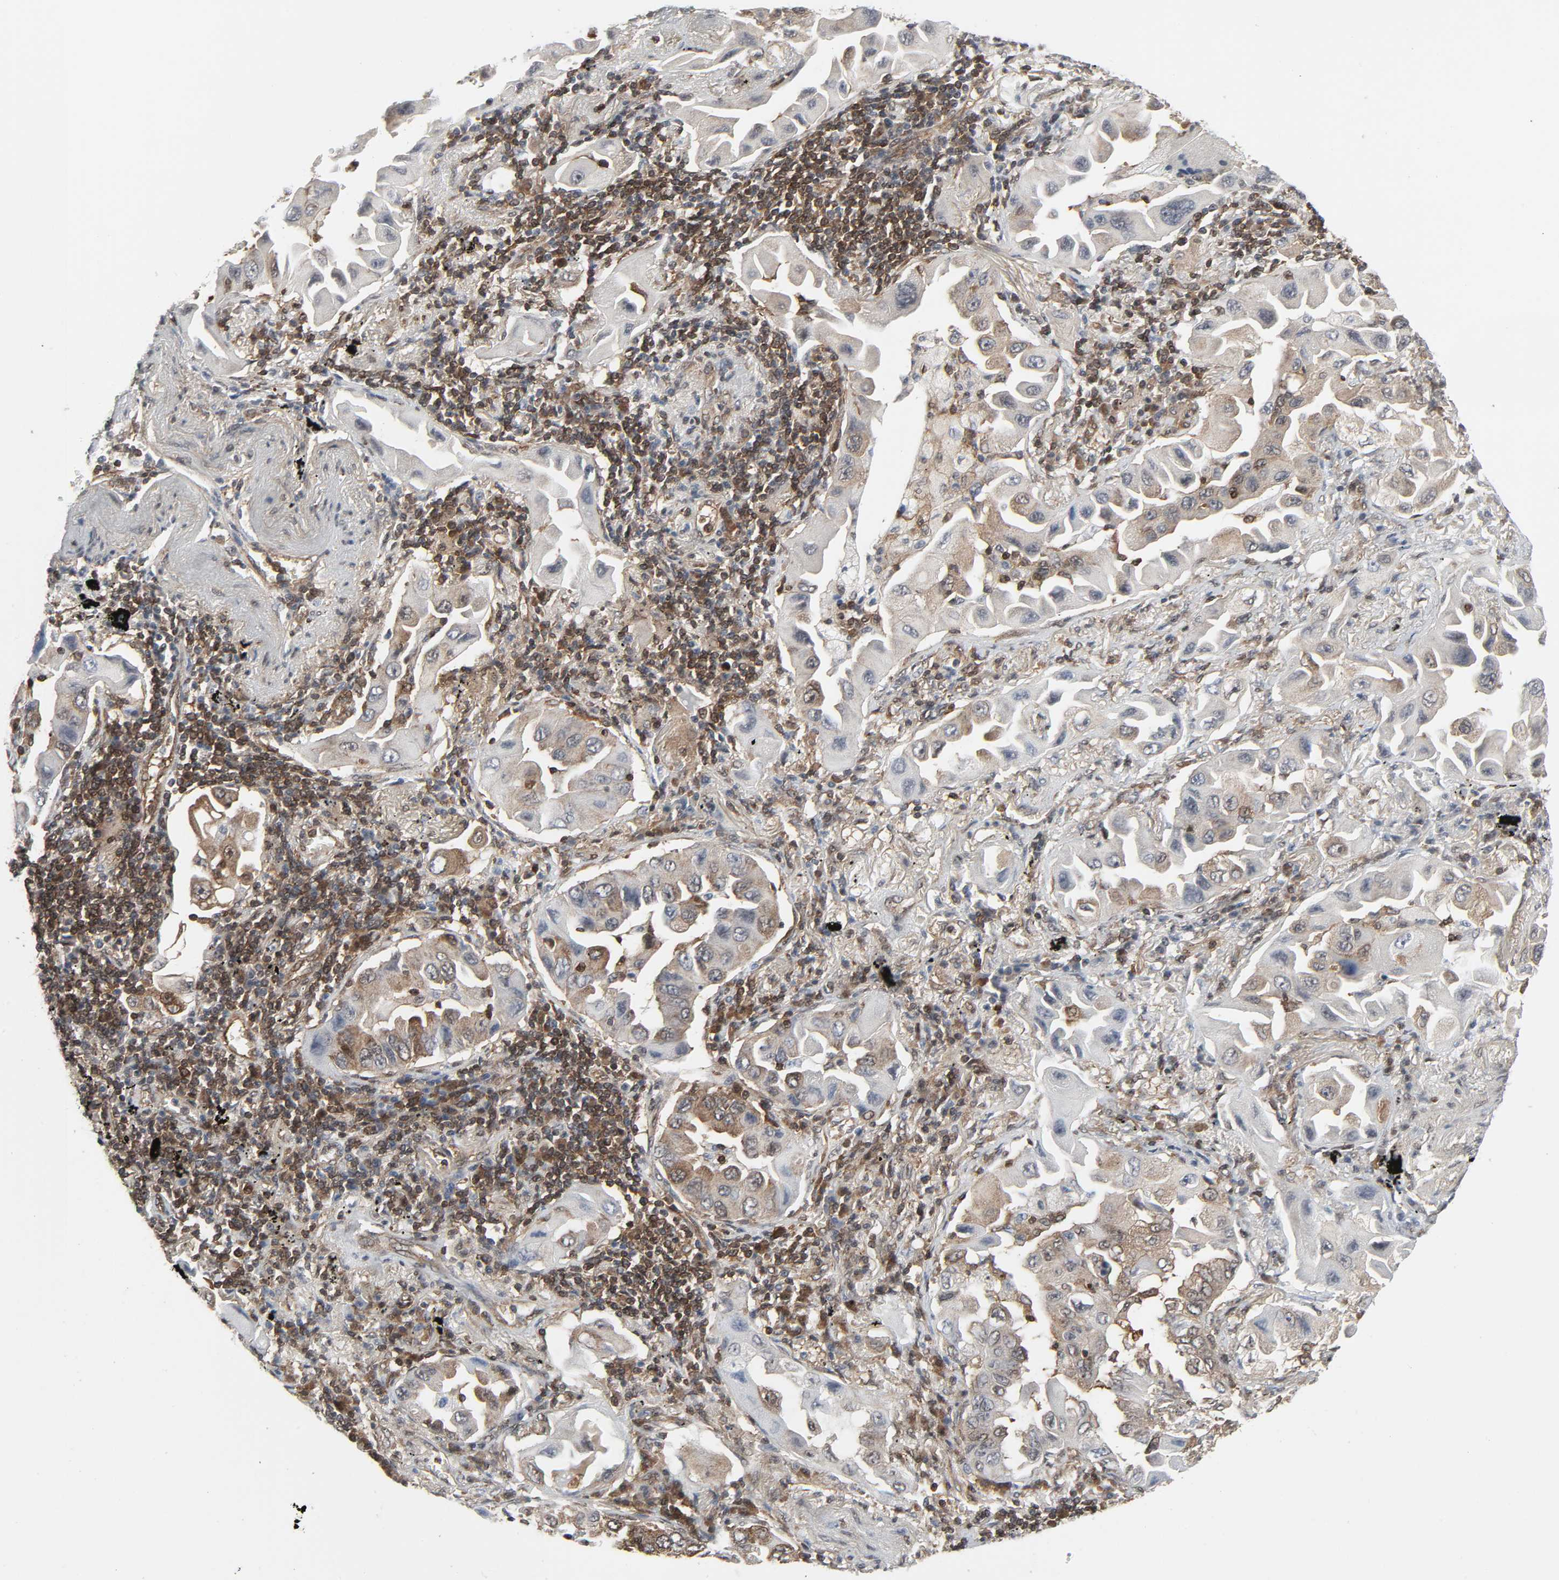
{"staining": {"intensity": "weak", "quantity": "25%-75%", "location": "cytoplasmic/membranous"}, "tissue": "lung cancer", "cell_type": "Tumor cells", "image_type": "cancer", "snomed": [{"axis": "morphology", "description": "Adenocarcinoma, NOS"}, {"axis": "topography", "description": "Lung"}], "caption": "About 25%-75% of tumor cells in human adenocarcinoma (lung) demonstrate weak cytoplasmic/membranous protein positivity as visualized by brown immunohistochemical staining.", "gene": "GSK3A", "patient": {"sex": "female", "age": 65}}